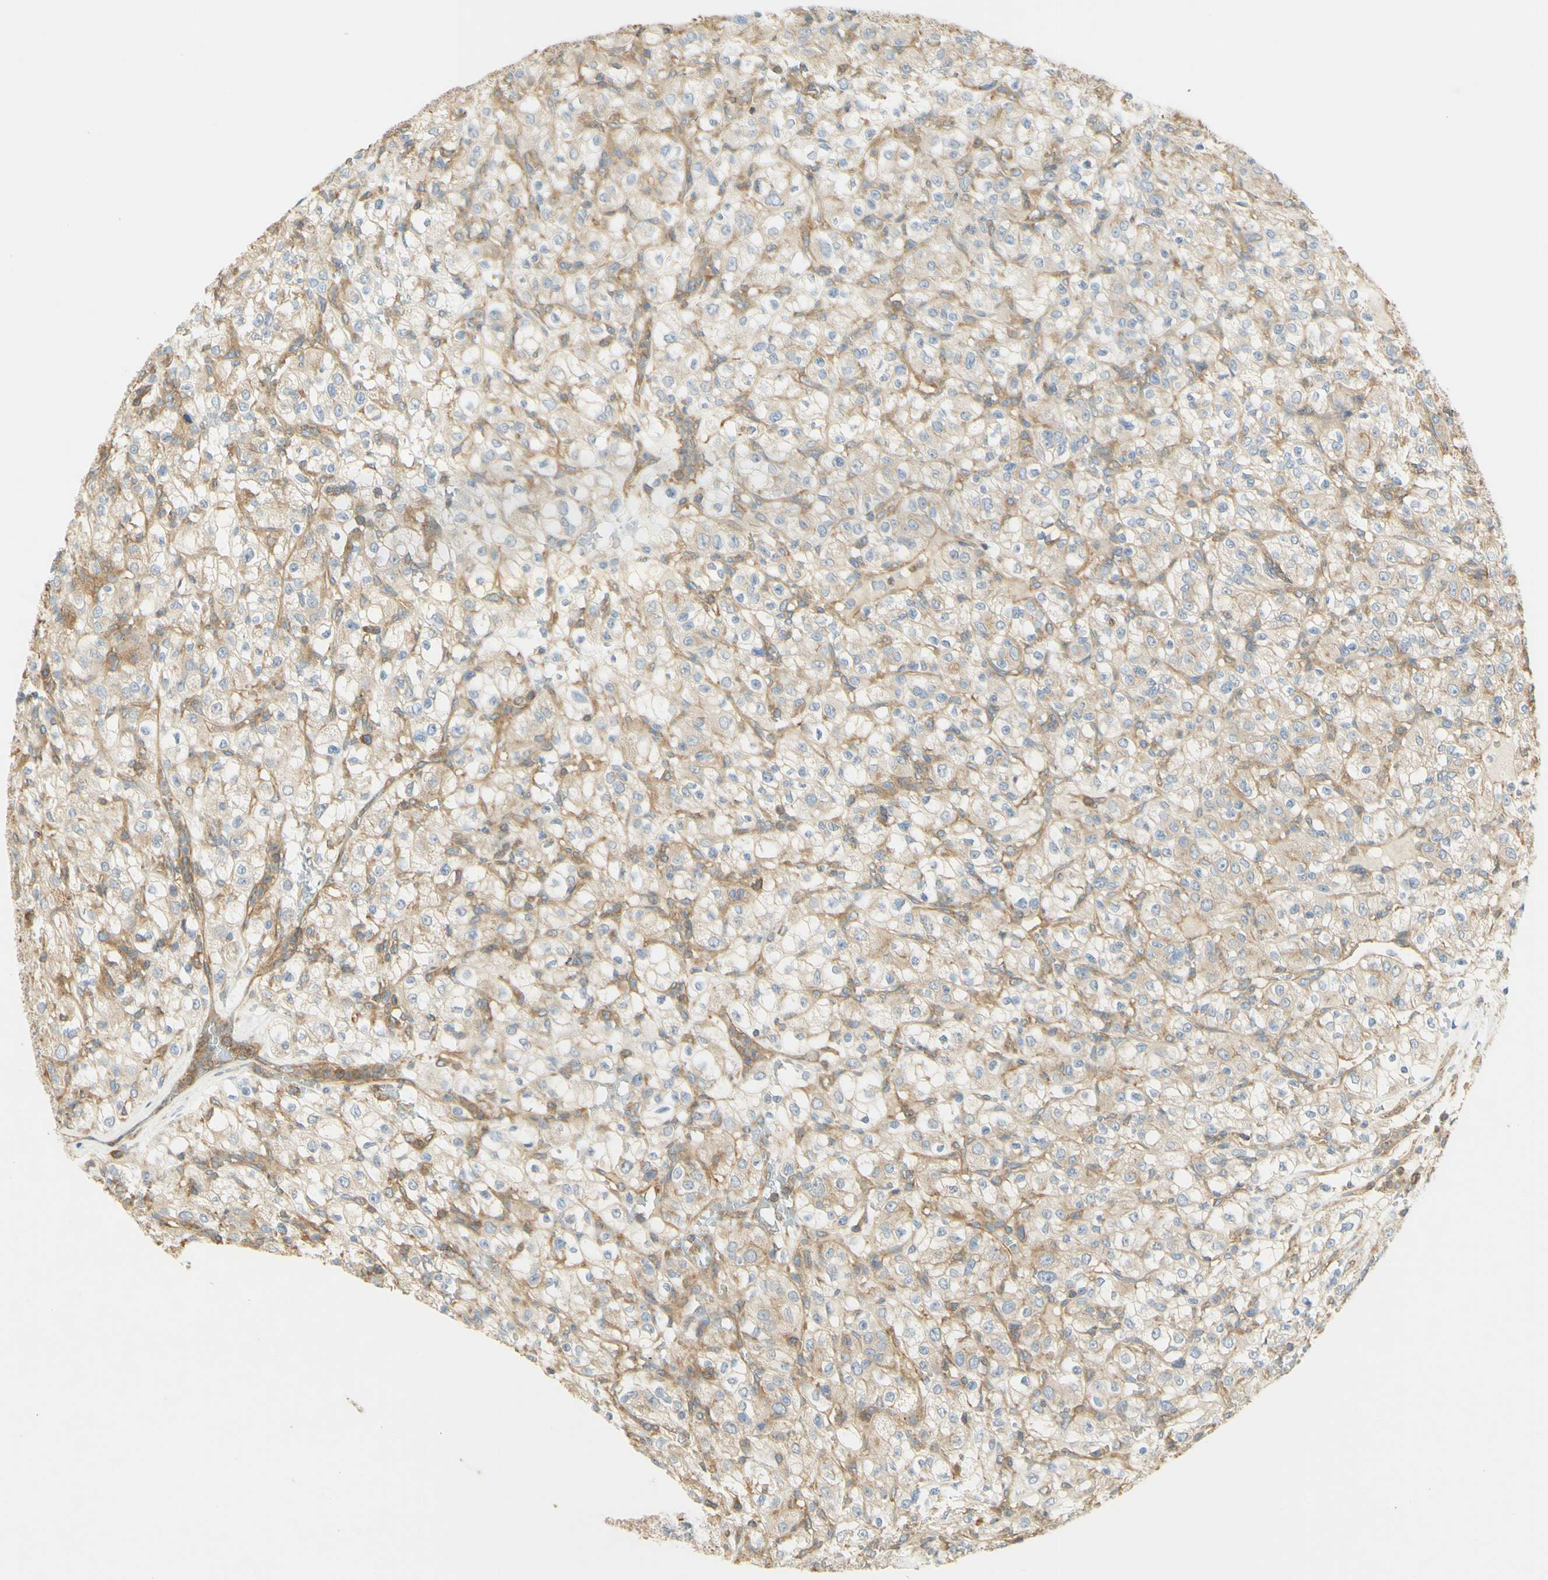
{"staining": {"intensity": "weak", "quantity": "25%-75%", "location": "cytoplasmic/membranous"}, "tissue": "renal cancer", "cell_type": "Tumor cells", "image_type": "cancer", "snomed": [{"axis": "morphology", "description": "Normal tissue, NOS"}, {"axis": "morphology", "description": "Adenocarcinoma, NOS"}, {"axis": "topography", "description": "Kidney"}], "caption": "Tumor cells show low levels of weak cytoplasmic/membranous expression in approximately 25%-75% of cells in renal cancer (adenocarcinoma).", "gene": "IKBKG", "patient": {"sex": "female", "age": 72}}